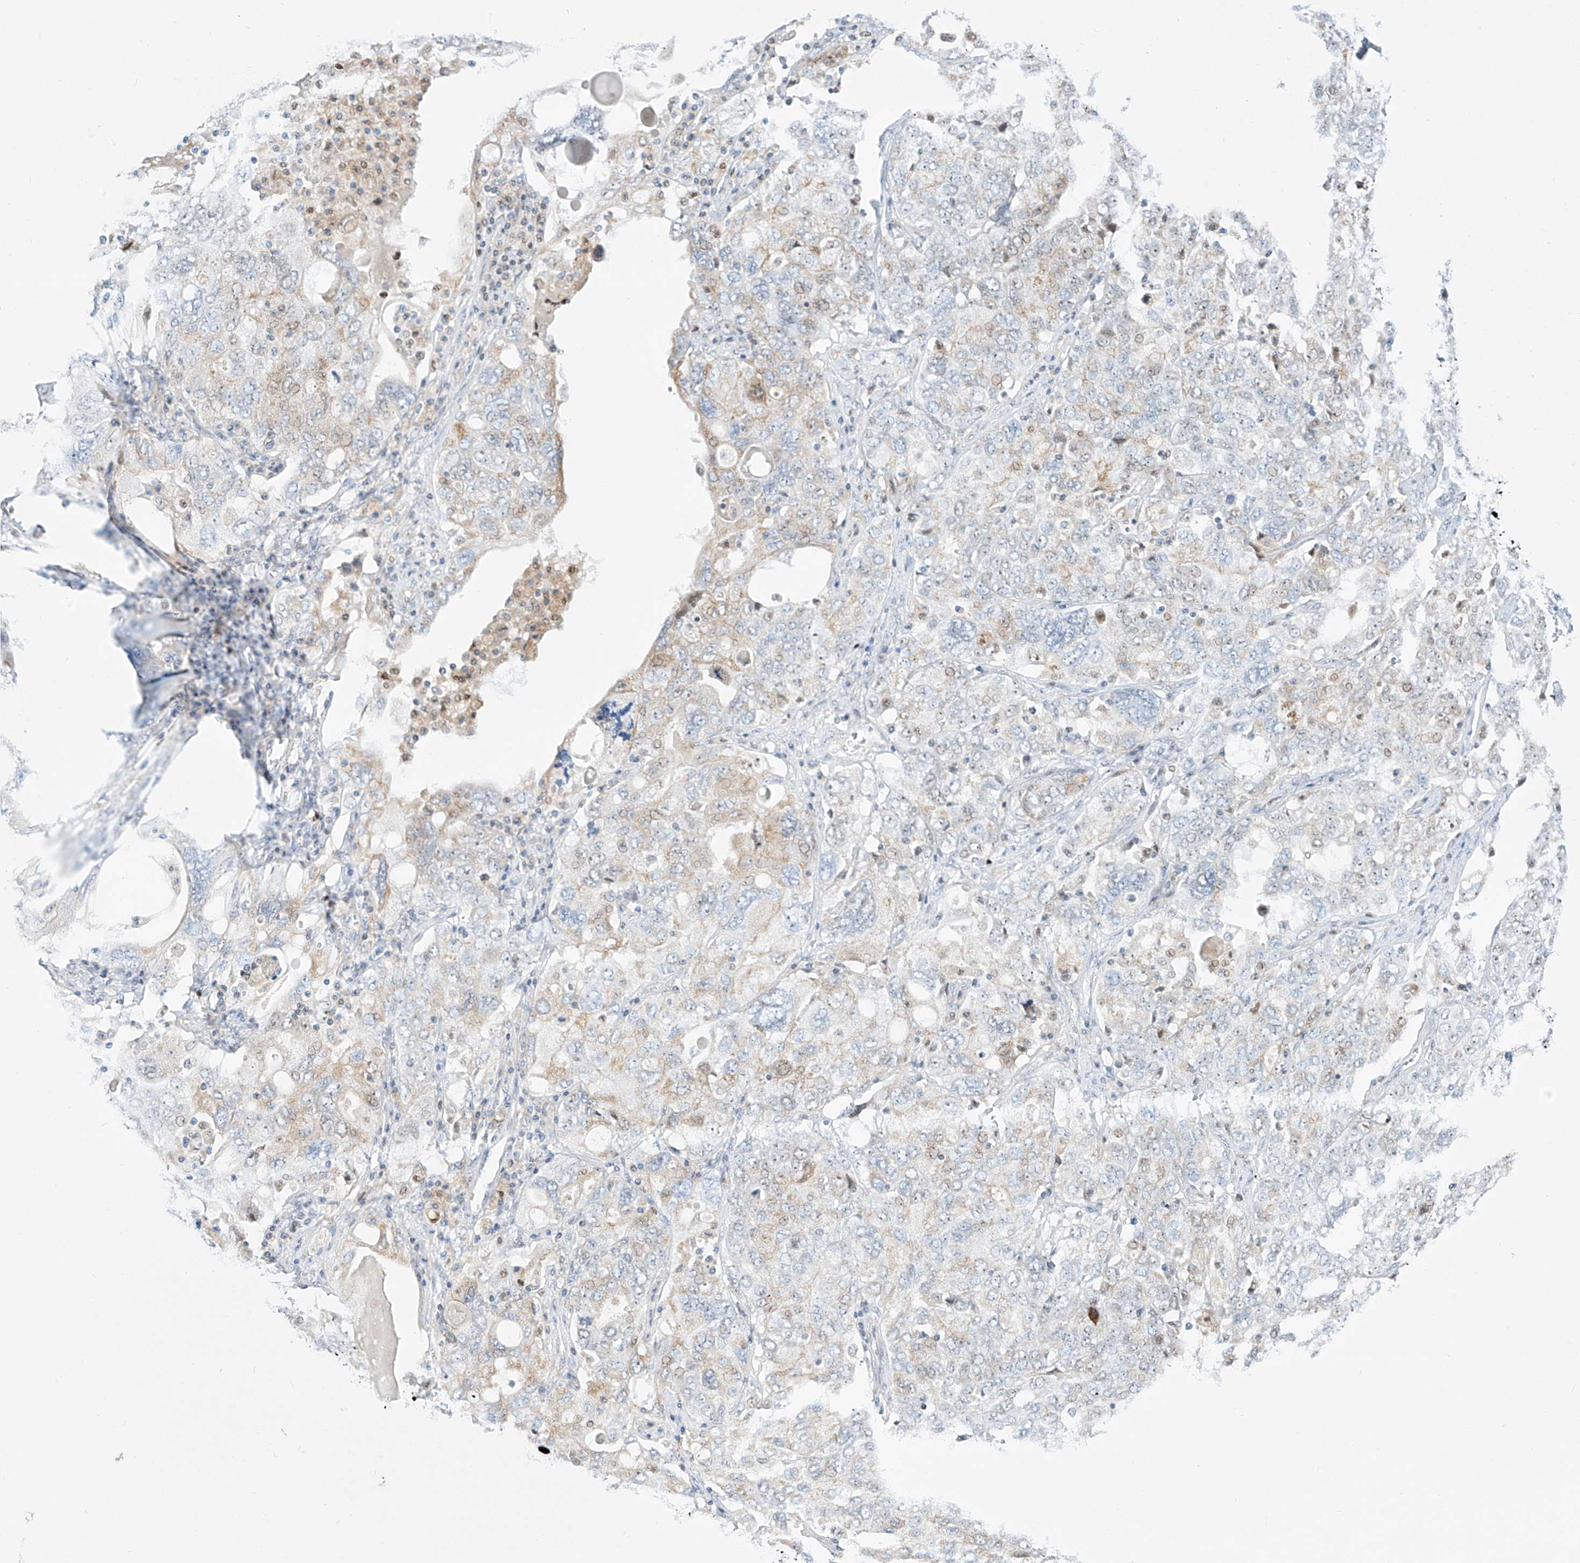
{"staining": {"intensity": "negative", "quantity": "none", "location": "none"}, "tissue": "ovarian cancer", "cell_type": "Tumor cells", "image_type": "cancer", "snomed": [{"axis": "morphology", "description": "Carcinoma, endometroid"}, {"axis": "topography", "description": "Ovary"}], "caption": "The photomicrograph displays no staining of tumor cells in ovarian endometroid carcinoma. (Stains: DAB (3,3'-diaminobenzidine) IHC with hematoxylin counter stain, Microscopy: brightfield microscopy at high magnification).", "gene": "SNU13", "patient": {"sex": "female", "age": 62}}